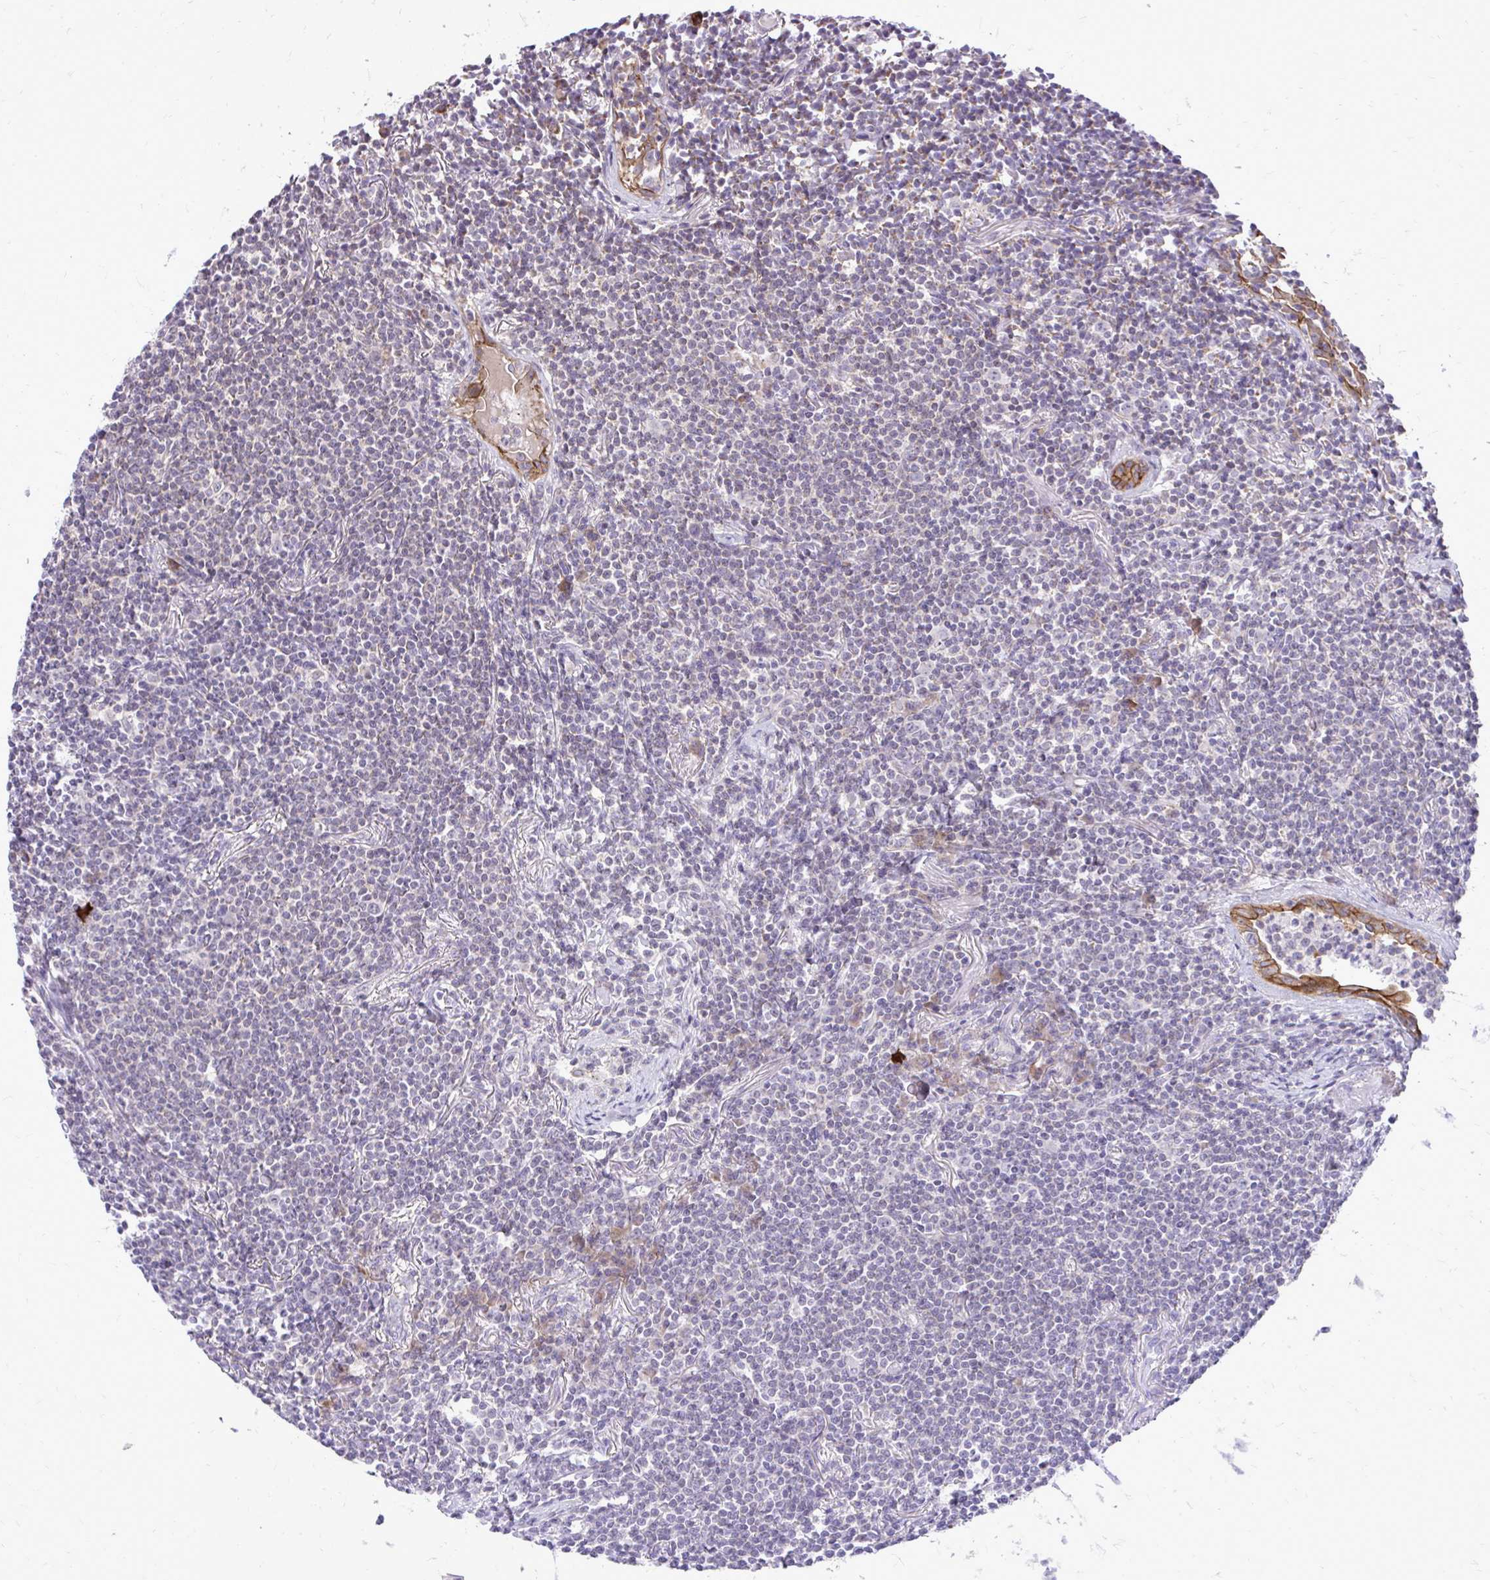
{"staining": {"intensity": "negative", "quantity": "none", "location": "none"}, "tissue": "lymphoma", "cell_type": "Tumor cells", "image_type": "cancer", "snomed": [{"axis": "morphology", "description": "Malignant lymphoma, non-Hodgkin's type, Low grade"}, {"axis": "topography", "description": "Lung"}], "caption": "This is an immunohistochemistry photomicrograph of human low-grade malignant lymphoma, non-Hodgkin's type. There is no positivity in tumor cells.", "gene": "SPTBN2", "patient": {"sex": "female", "age": 71}}